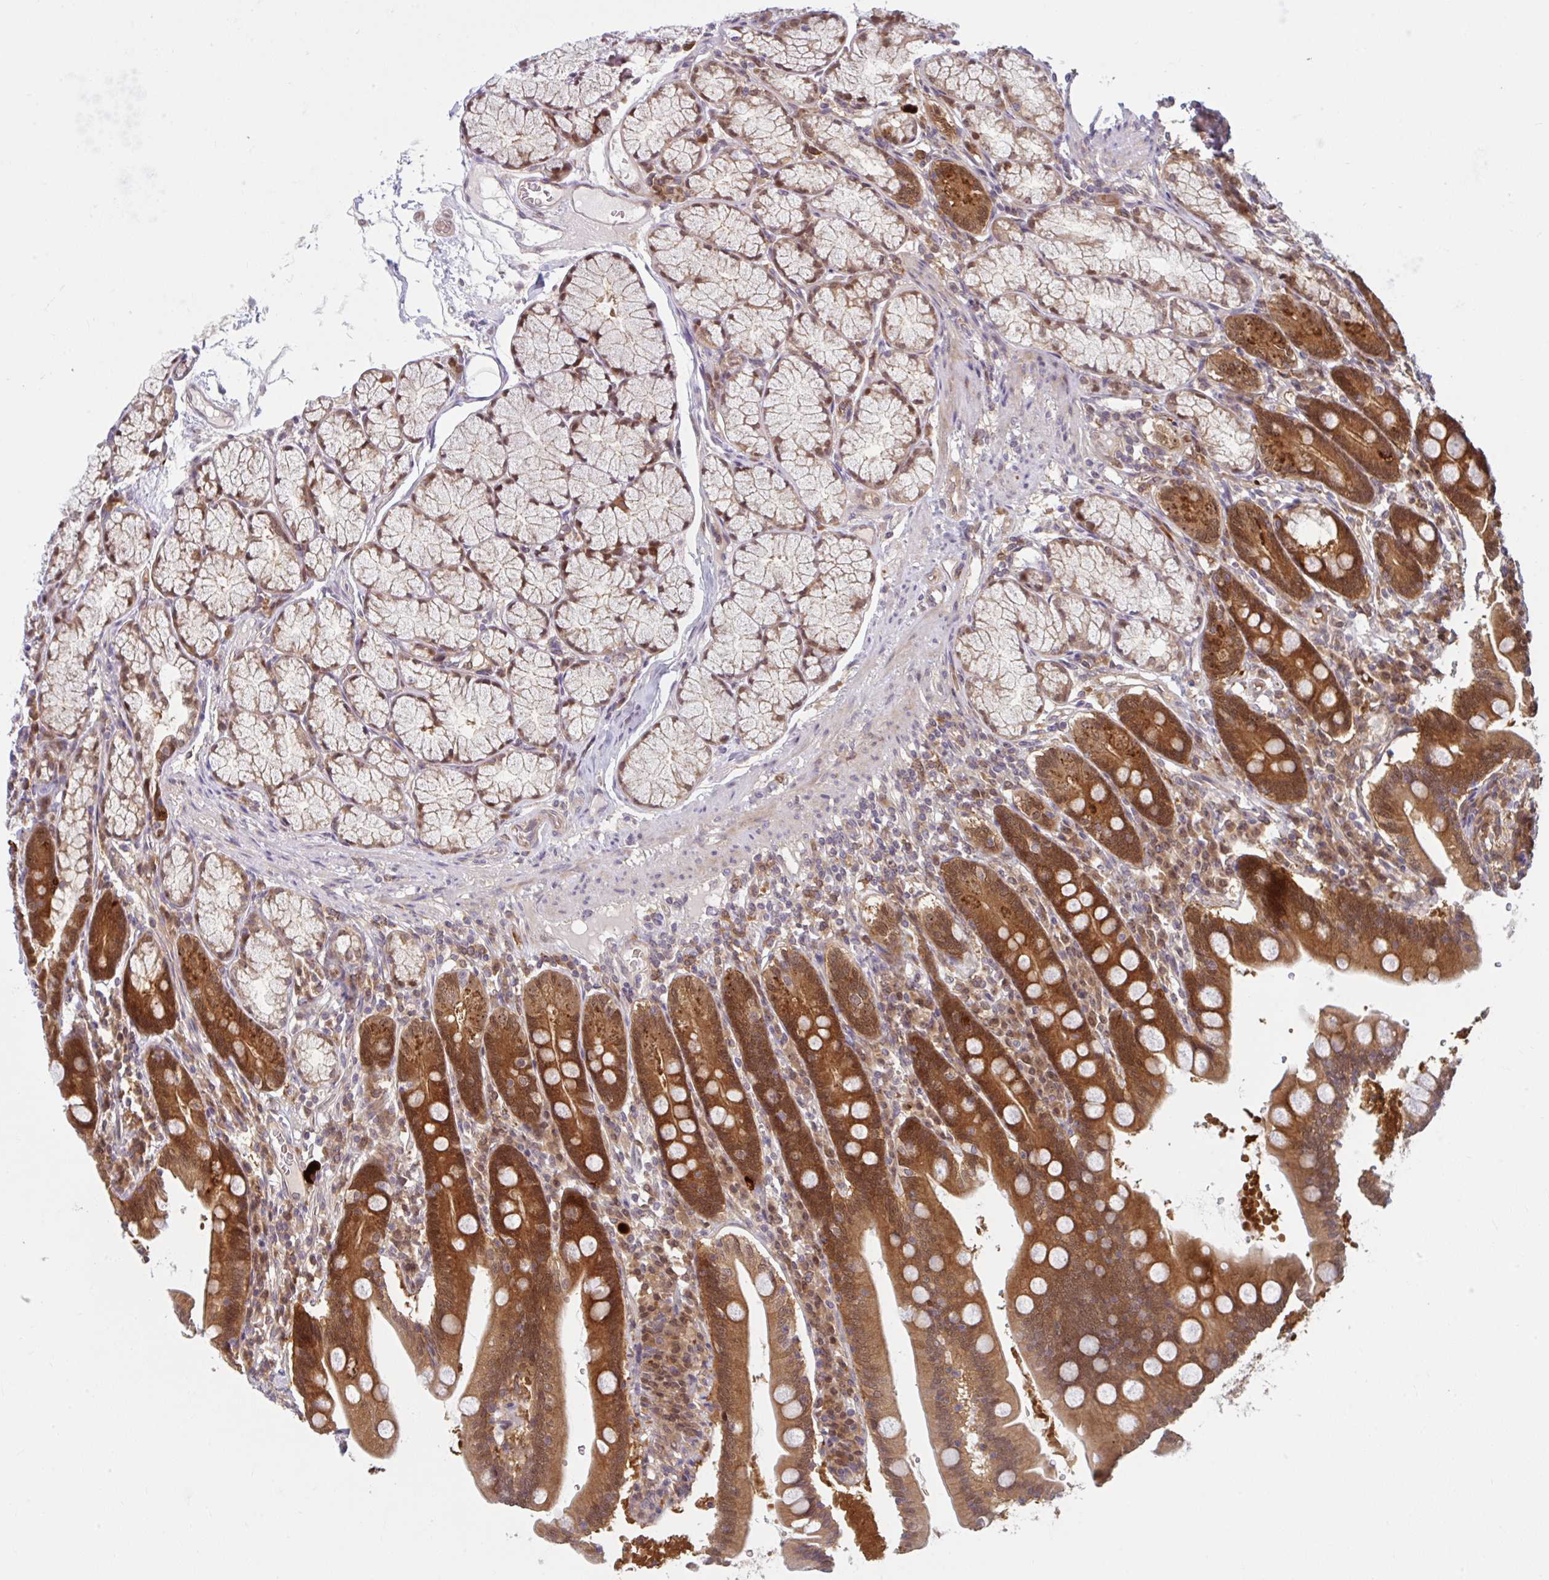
{"staining": {"intensity": "strong", "quantity": ">75%", "location": "cytoplasmic/membranous"}, "tissue": "duodenum", "cell_type": "Glandular cells", "image_type": "normal", "snomed": [{"axis": "morphology", "description": "Normal tissue, NOS"}, {"axis": "topography", "description": "Duodenum"}], "caption": "Strong cytoplasmic/membranous staining is seen in approximately >75% of glandular cells in benign duodenum.", "gene": "HMBS", "patient": {"sex": "female", "age": 67}}